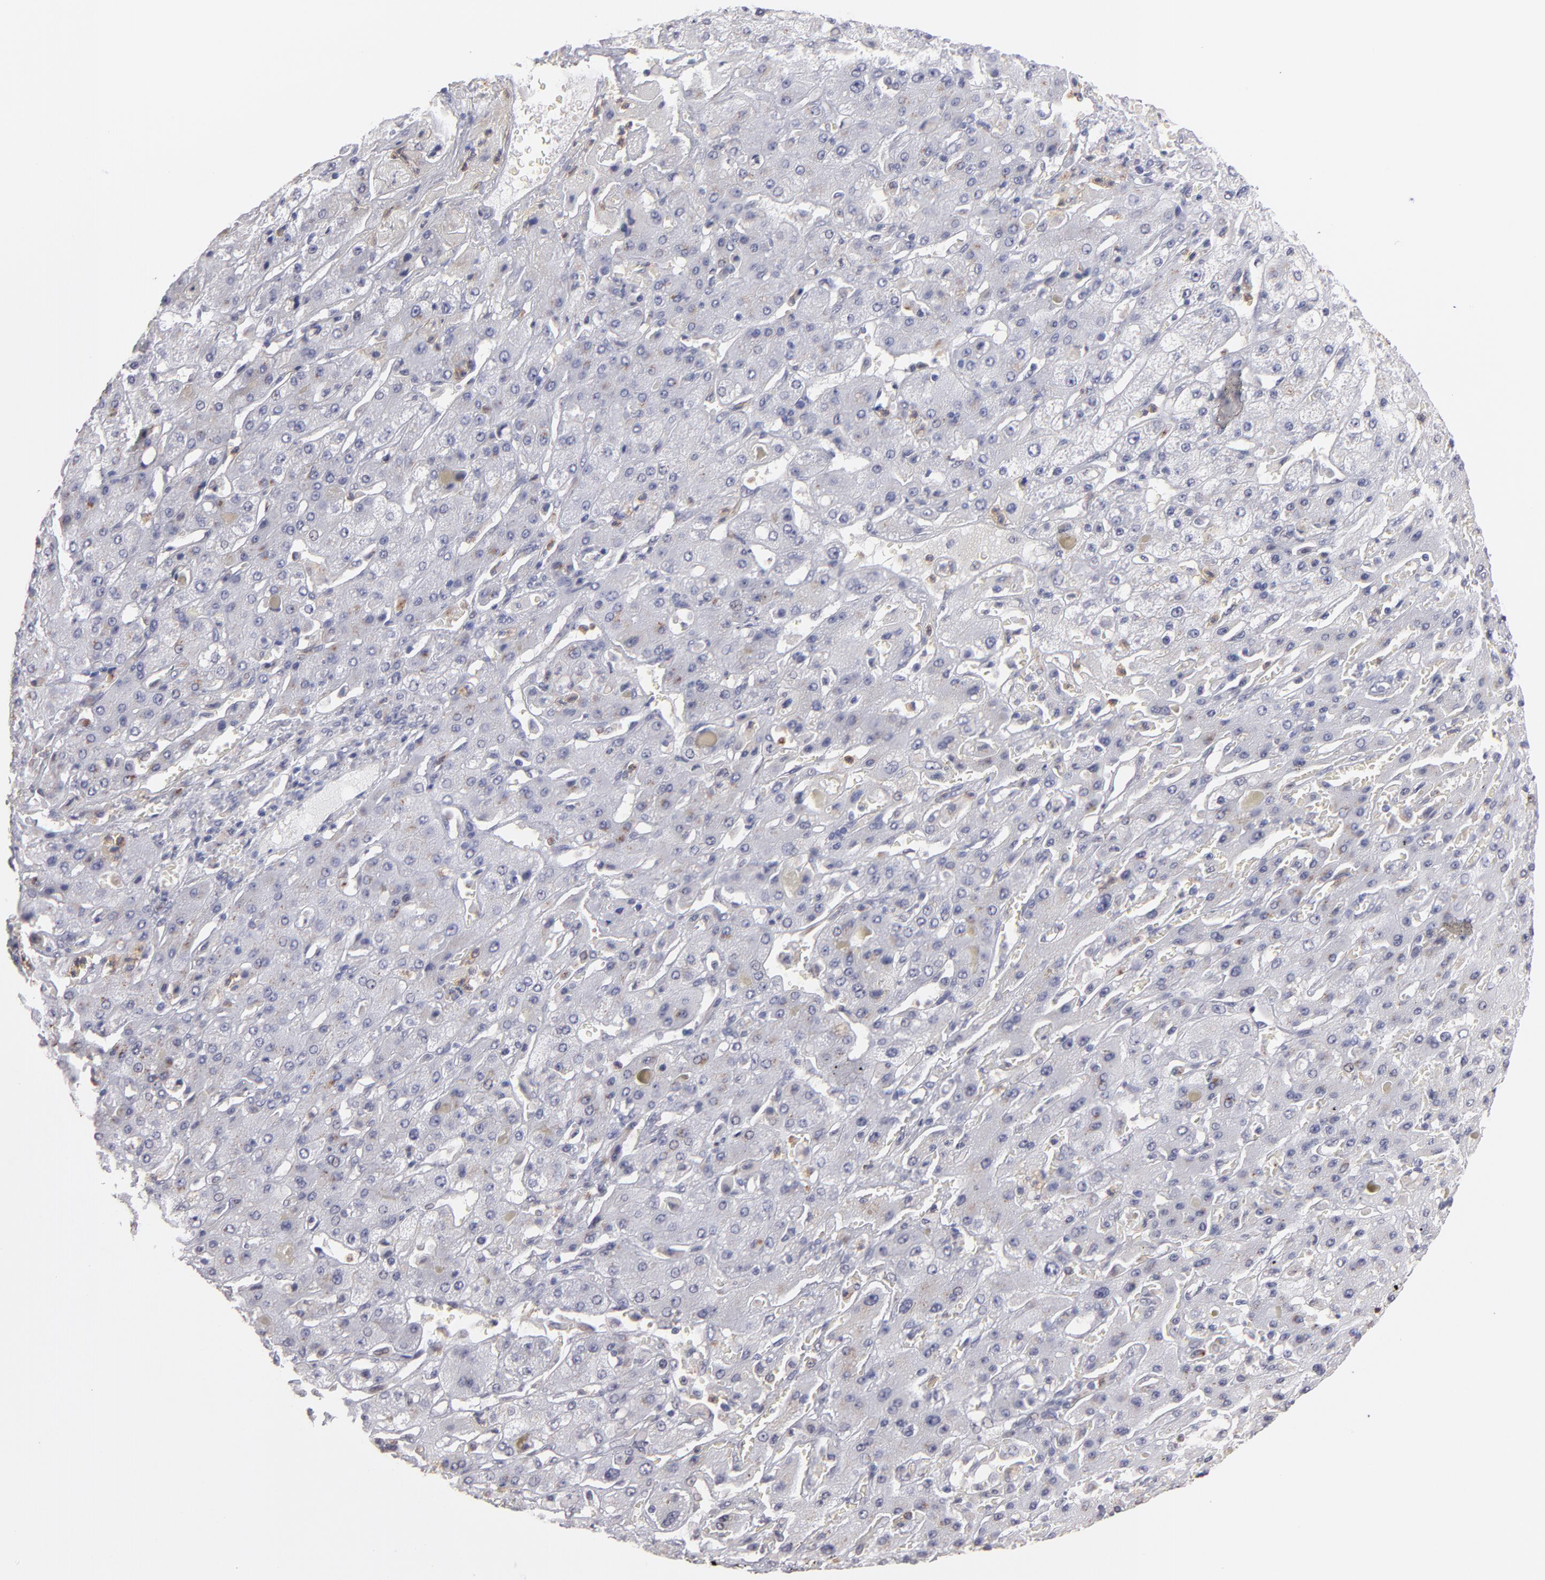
{"staining": {"intensity": "negative", "quantity": "none", "location": "none"}, "tissue": "liver cancer", "cell_type": "Tumor cells", "image_type": "cancer", "snomed": [{"axis": "morphology", "description": "Cholangiocarcinoma"}, {"axis": "topography", "description": "Liver"}], "caption": "Tumor cells are negative for brown protein staining in liver cancer (cholangiocarcinoma).", "gene": "MGAM", "patient": {"sex": "female", "age": 52}}